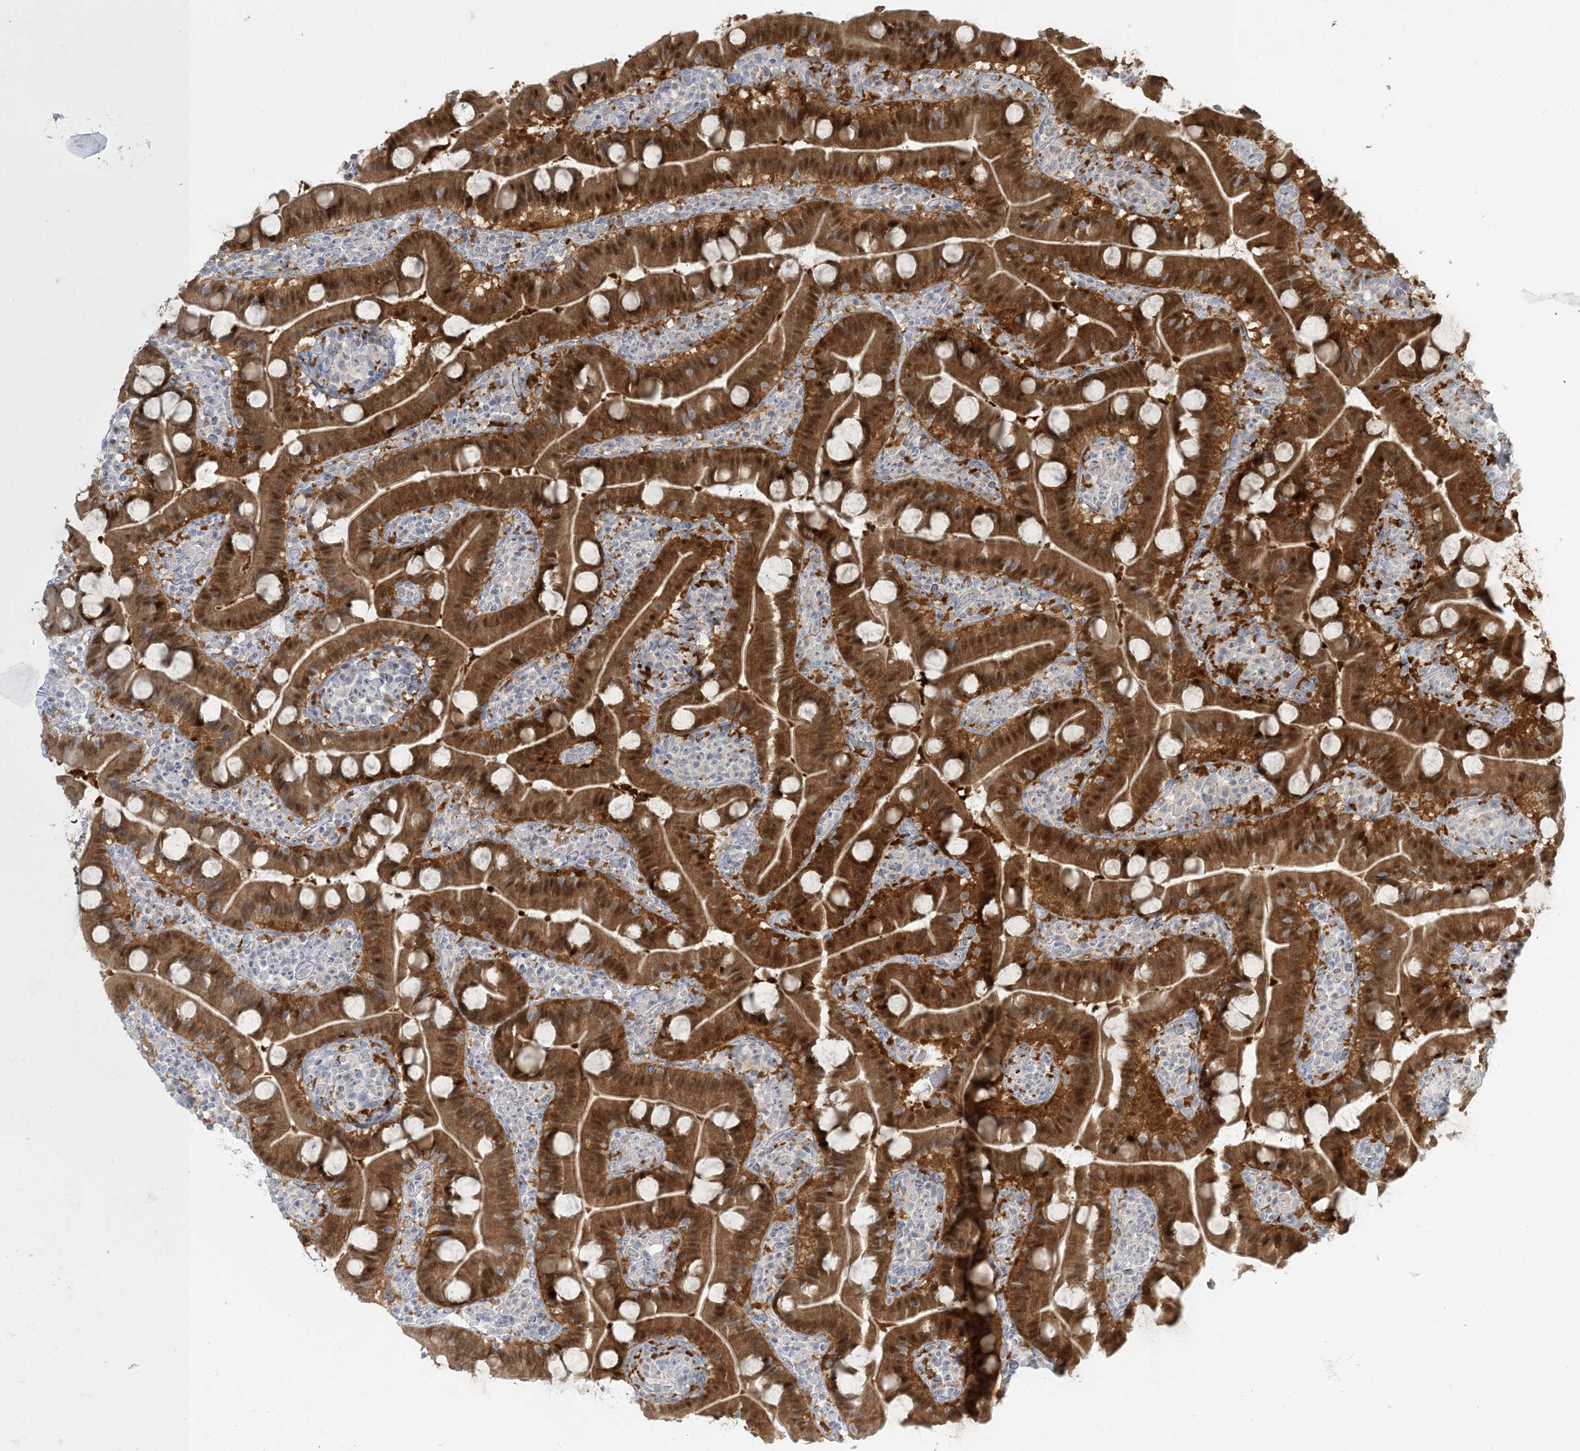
{"staining": {"intensity": "strong", "quantity": ">75%", "location": "cytoplasmic/membranous,nuclear"}, "tissue": "duodenum", "cell_type": "Glandular cells", "image_type": "normal", "snomed": [{"axis": "morphology", "description": "Normal tissue, NOS"}, {"axis": "topography", "description": "Duodenum"}], "caption": "Immunohistochemistry (DAB (3,3'-diaminobenzidine)) staining of normal human duodenum shows strong cytoplasmic/membranous,nuclear protein staining in approximately >75% of glandular cells. (brown staining indicates protein expression, while blue staining denotes nuclei).", "gene": "NRBP2", "patient": {"sex": "male", "age": 55}}